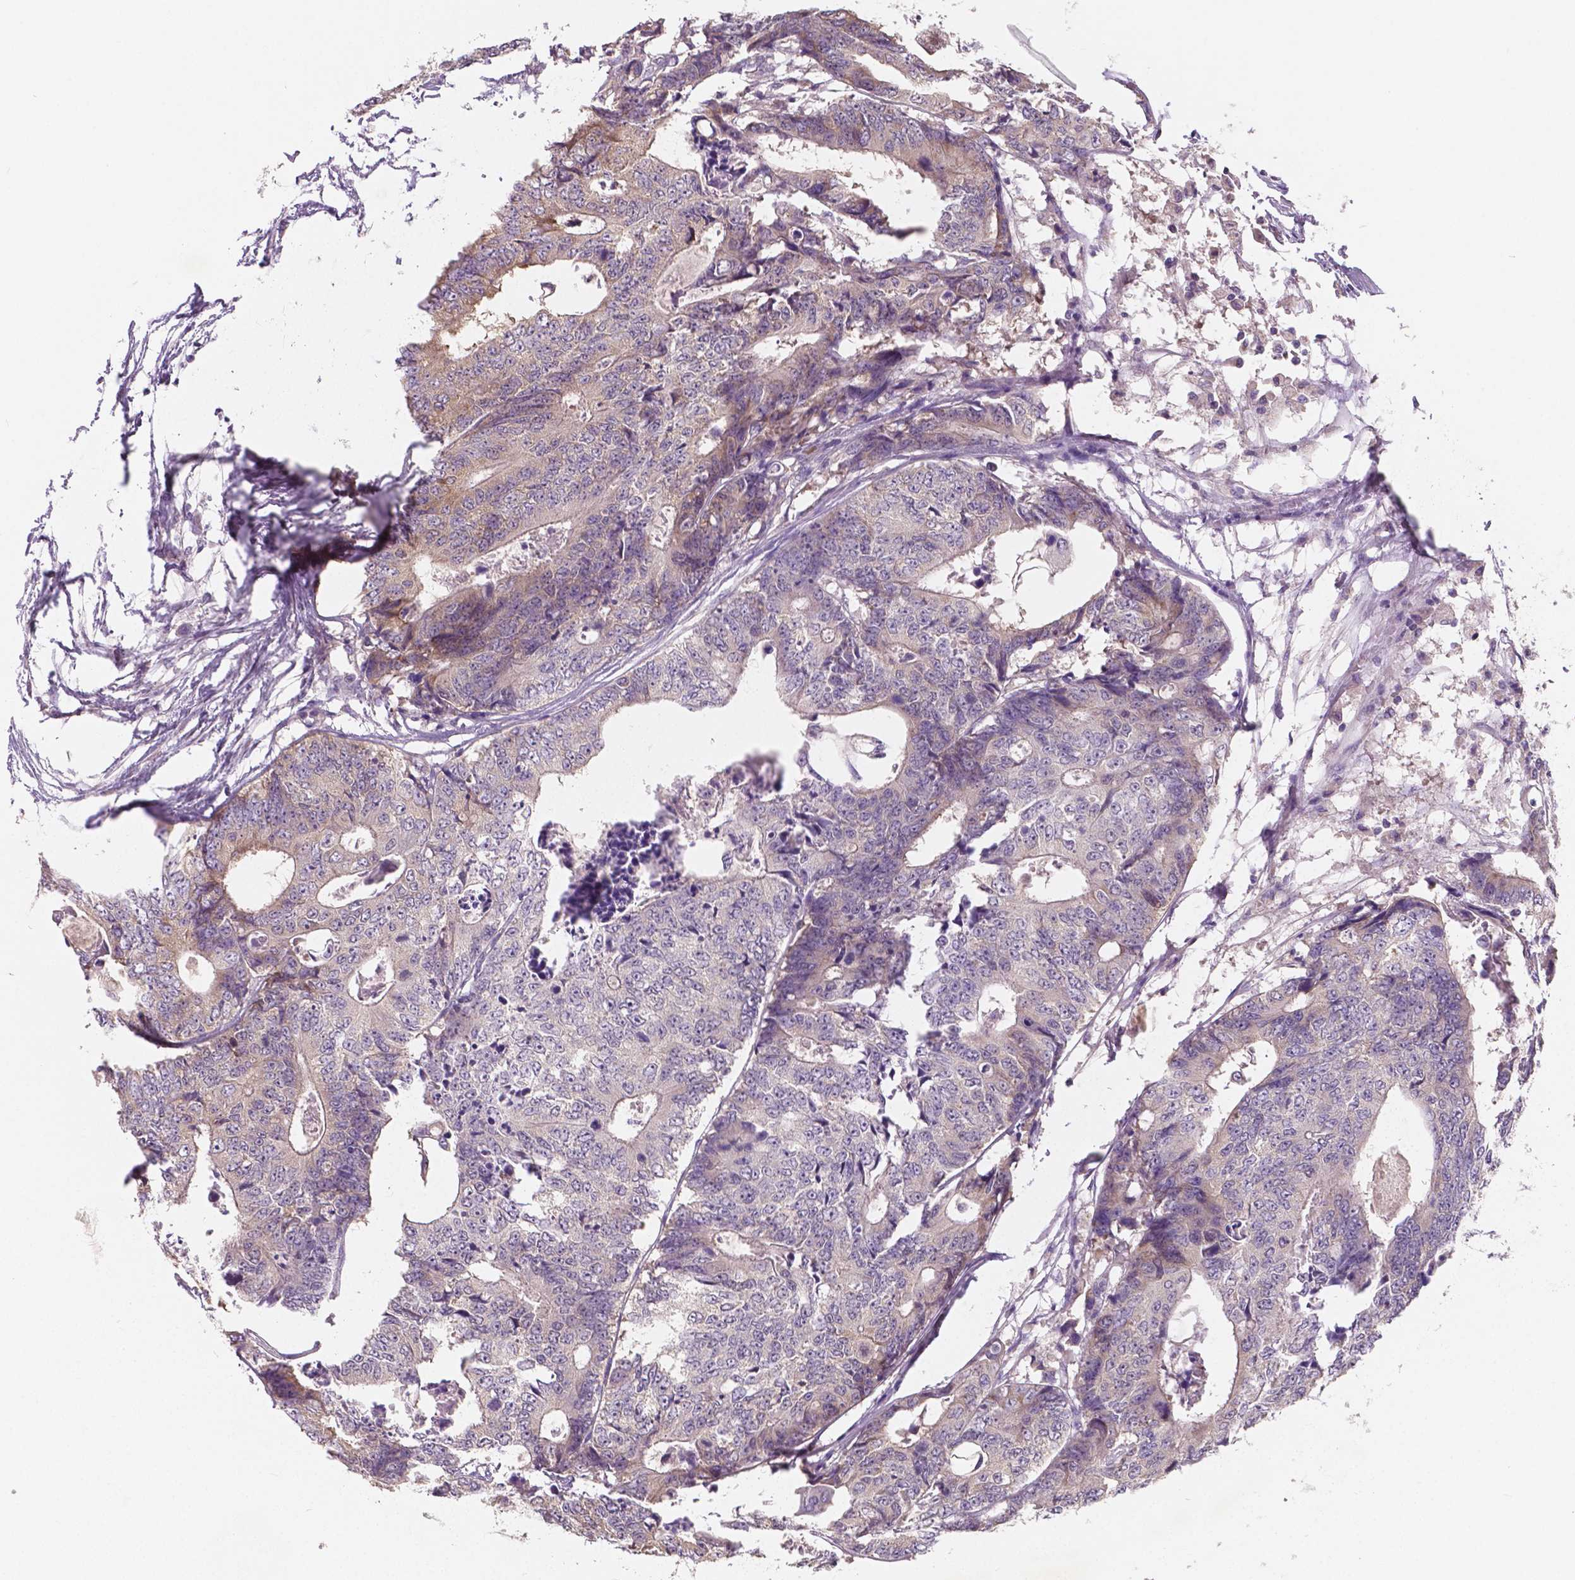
{"staining": {"intensity": "negative", "quantity": "none", "location": "none"}, "tissue": "colorectal cancer", "cell_type": "Tumor cells", "image_type": "cancer", "snomed": [{"axis": "morphology", "description": "Adenocarcinoma, NOS"}, {"axis": "topography", "description": "Colon"}], "caption": "Photomicrograph shows no protein expression in tumor cells of colorectal cancer tissue. Nuclei are stained in blue.", "gene": "LSM14B", "patient": {"sex": "female", "age": 48}}